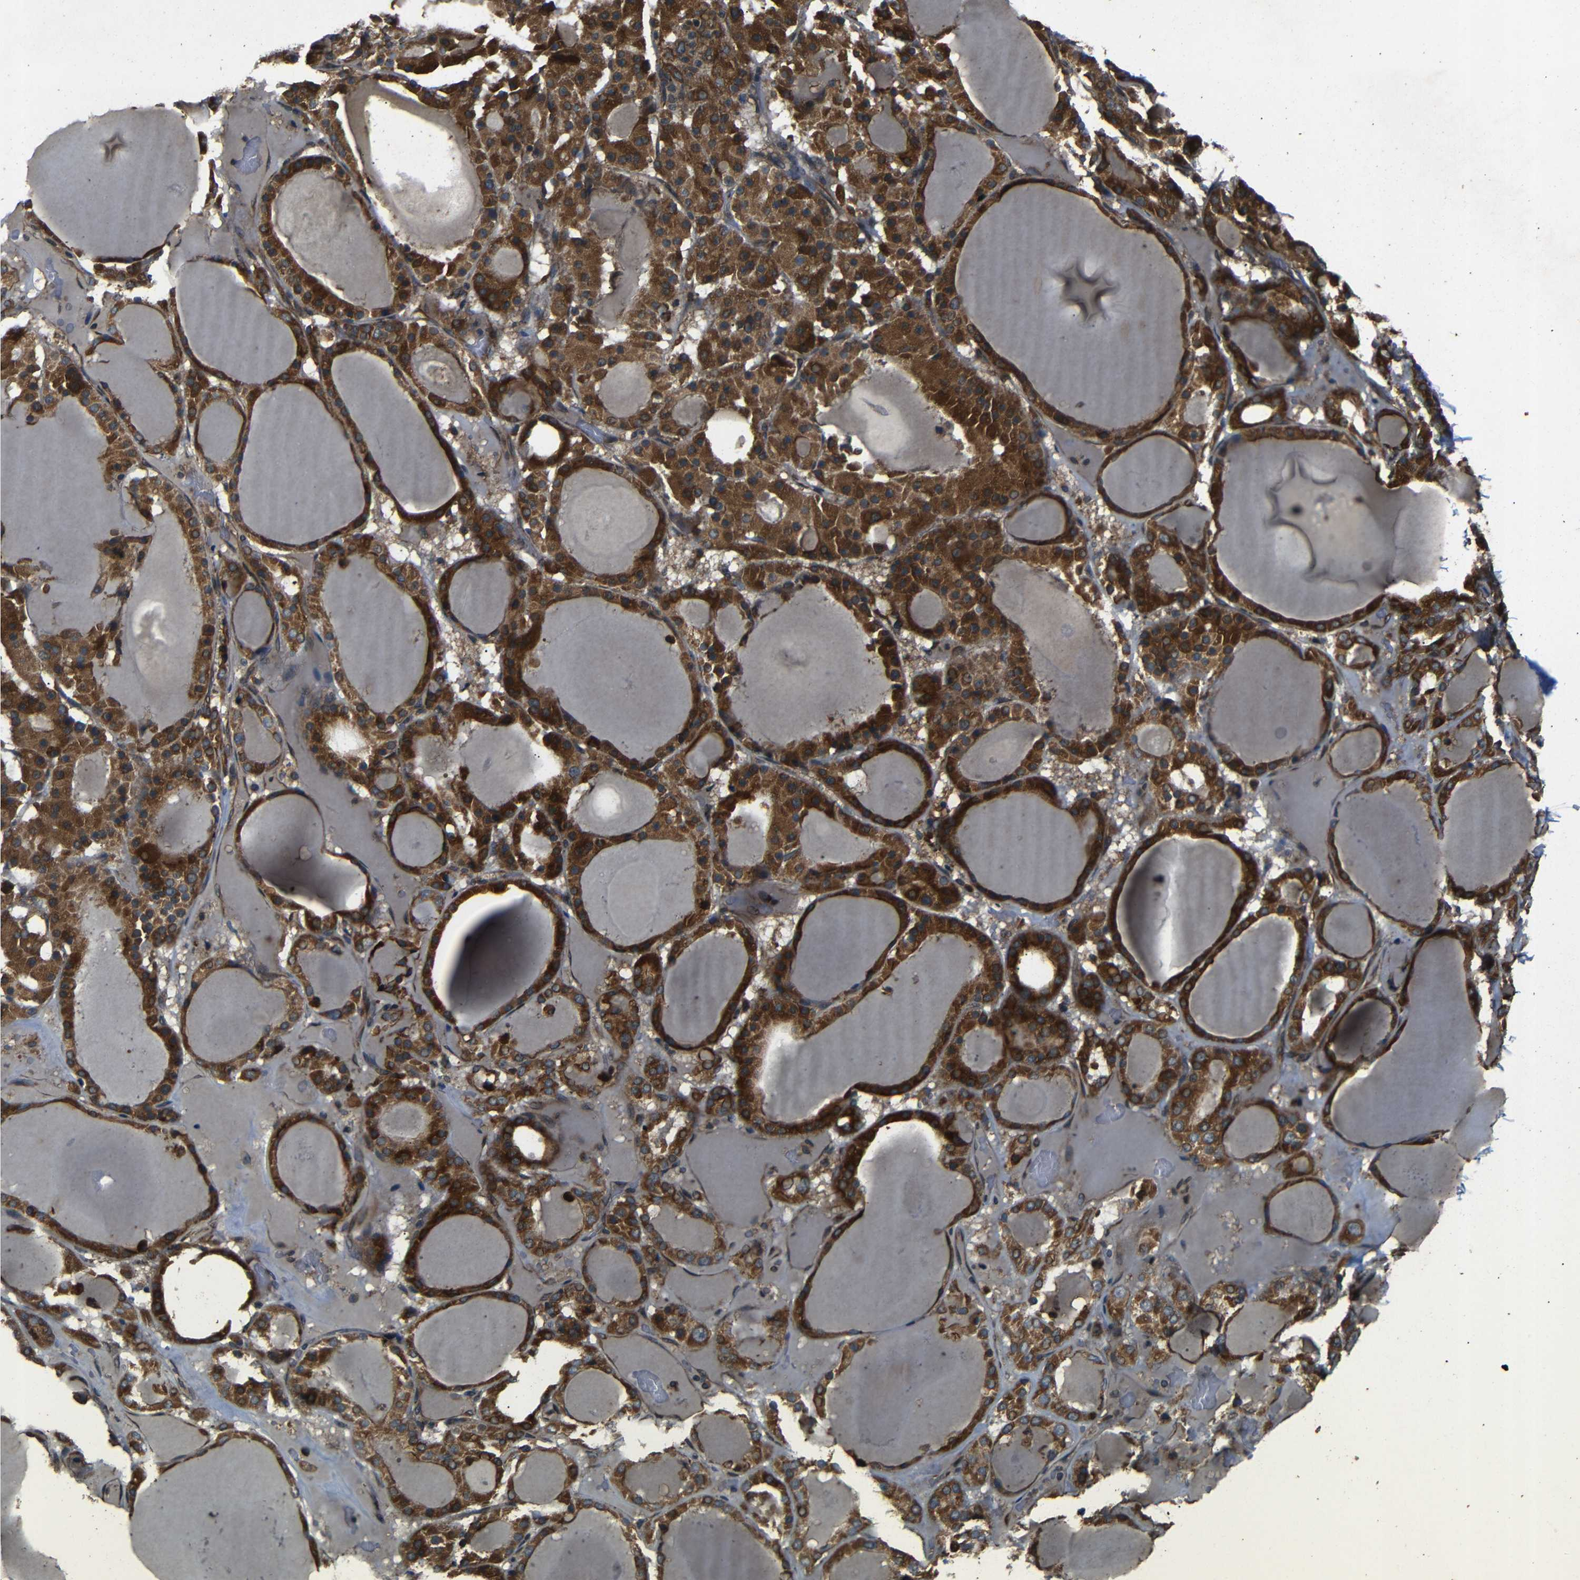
{"staining": {"intensity": "strong", "quantity": ">75%", "location": "cytoplasmic/membranous"}, "tissue": "thyroid gland", "cell_type": "Glandular cells", "image_type": "normal", "snomed": [{"axis": "morphology", "description": "Normal tissue, NOS"}, {"axis": "morphology", "description": "Carcinoma, NOS"}, {"axis": "topography", "description": "Thyroid gland"}], "caption": "Protein staining of benign thyroid gland exhibits strong cytoplasmic/membranous positivity in approximately >75% of glandular cells.", "gene": "TRPC1", "patient": {"sex": "female", "age": 86}}